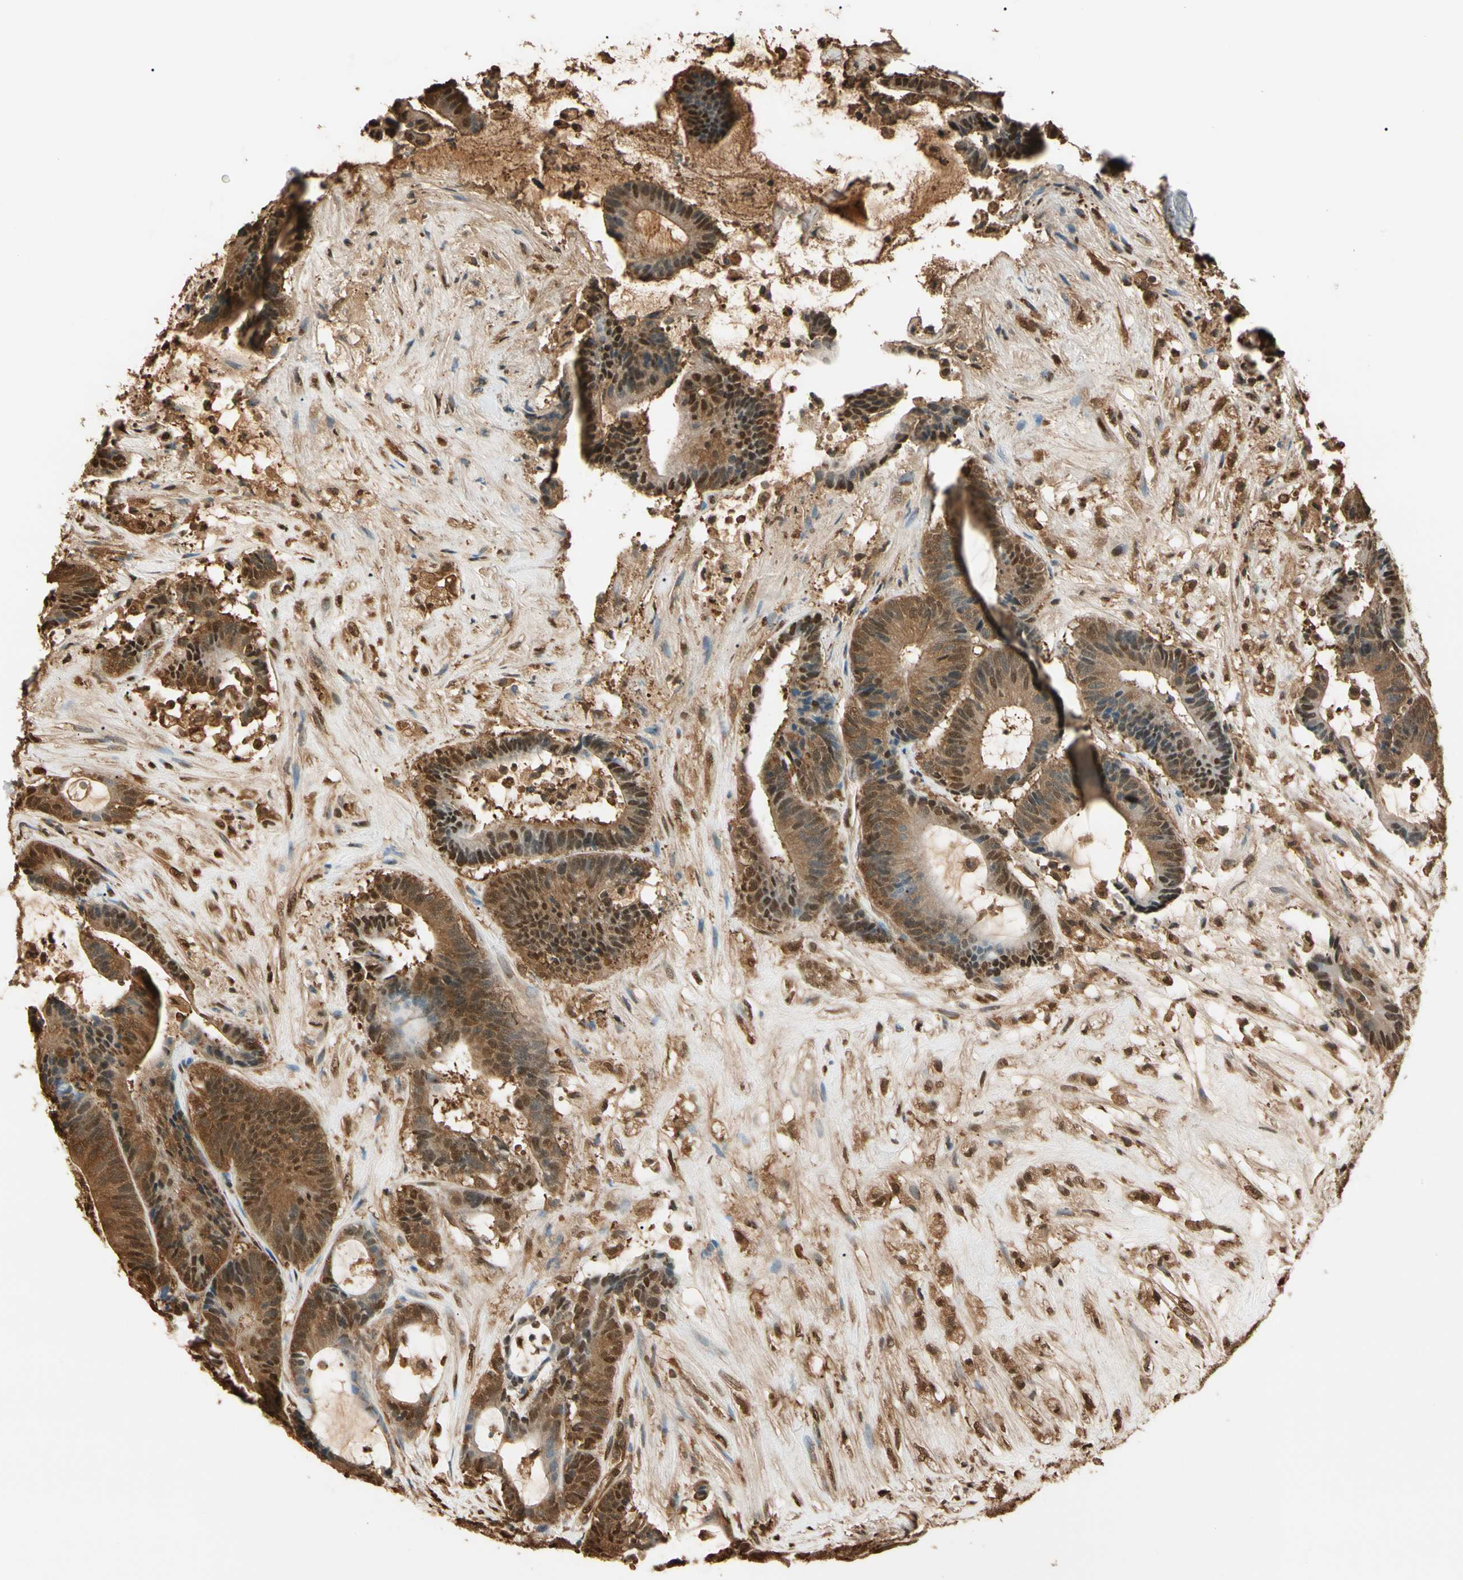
{"staining": {"intensity": "moderate", "quantity": ">75%", "location": "cytoplasmic/membranous,nuclear"}, "tissue": "colorectal cancer", "cell_type": "Tumor cells", "image_type": "cancer", "snomed": [{"axis": "morphology", "description": "Adenocarcinoma, NOS"}, {"axis": "topography", "description": "Colon"}], "caption": "Brown immunohistochemical staining in human colorectal cancer displays moderate cytoplasmic/membranous and nuclear positivity in about >75% of tumor cells.", "gene": "PNCK", "patient": {"sex": "female", "age": 84}}